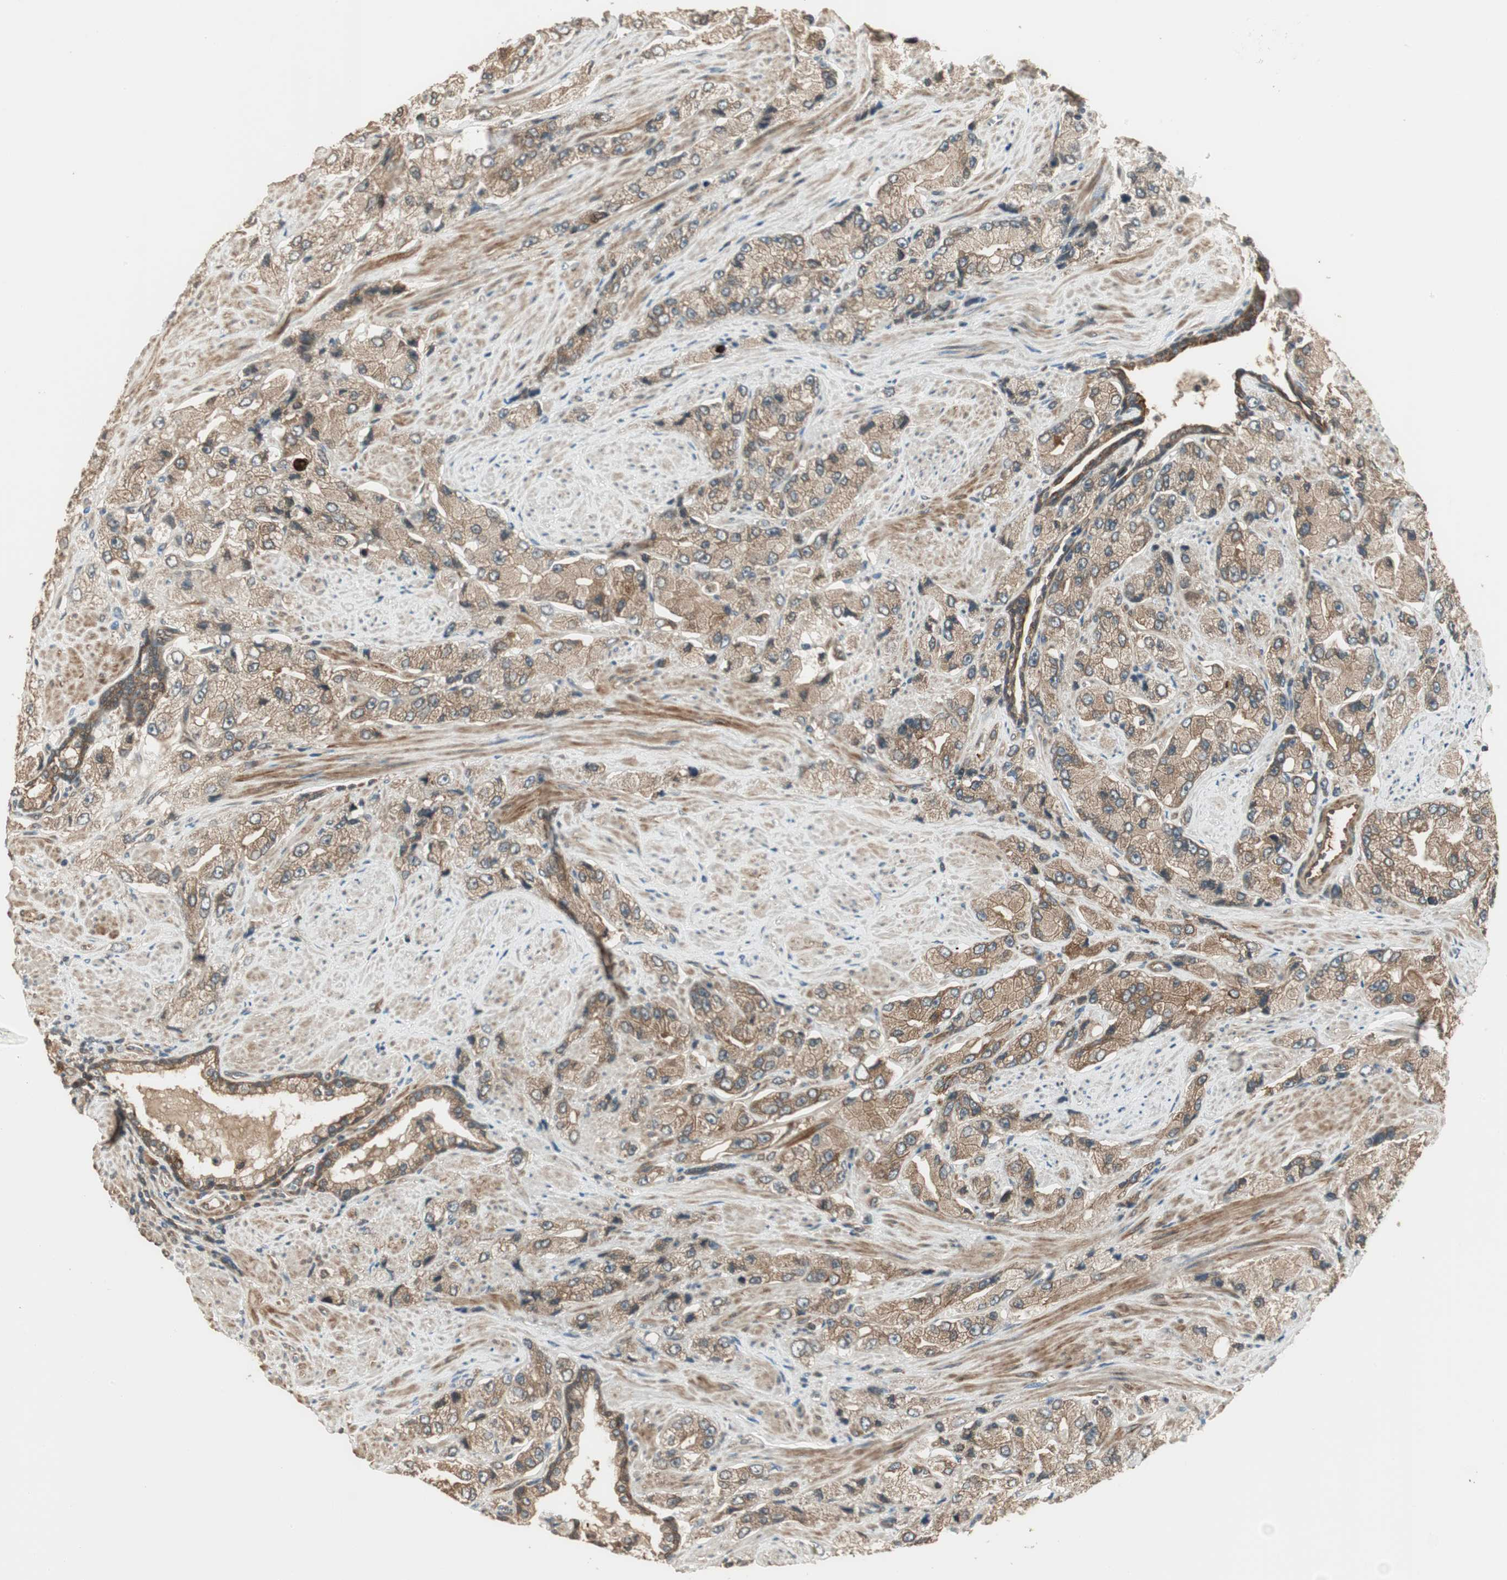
{"staining": {"intensity": "weak", "quantity": ">75%", "location": "cytoplasmic/membranous"}, "tissue": "prostate cancer", "cell_type": "Tumor cells", "image_type": "cancer", "snomed": [{"axis": "morphology", "description": "Adenocarcinoma, High grade"}, {"axis": "topography", "description": "Prostate"}], "caption": "A brown stain shows weak cytoplasmic/membranous expression of a protein in human prostate cancer (adenocarcinoma (high-grade)) tumor cells.", "gene": "PFDN5", "patient": {"sex": "male", "age": 58}}